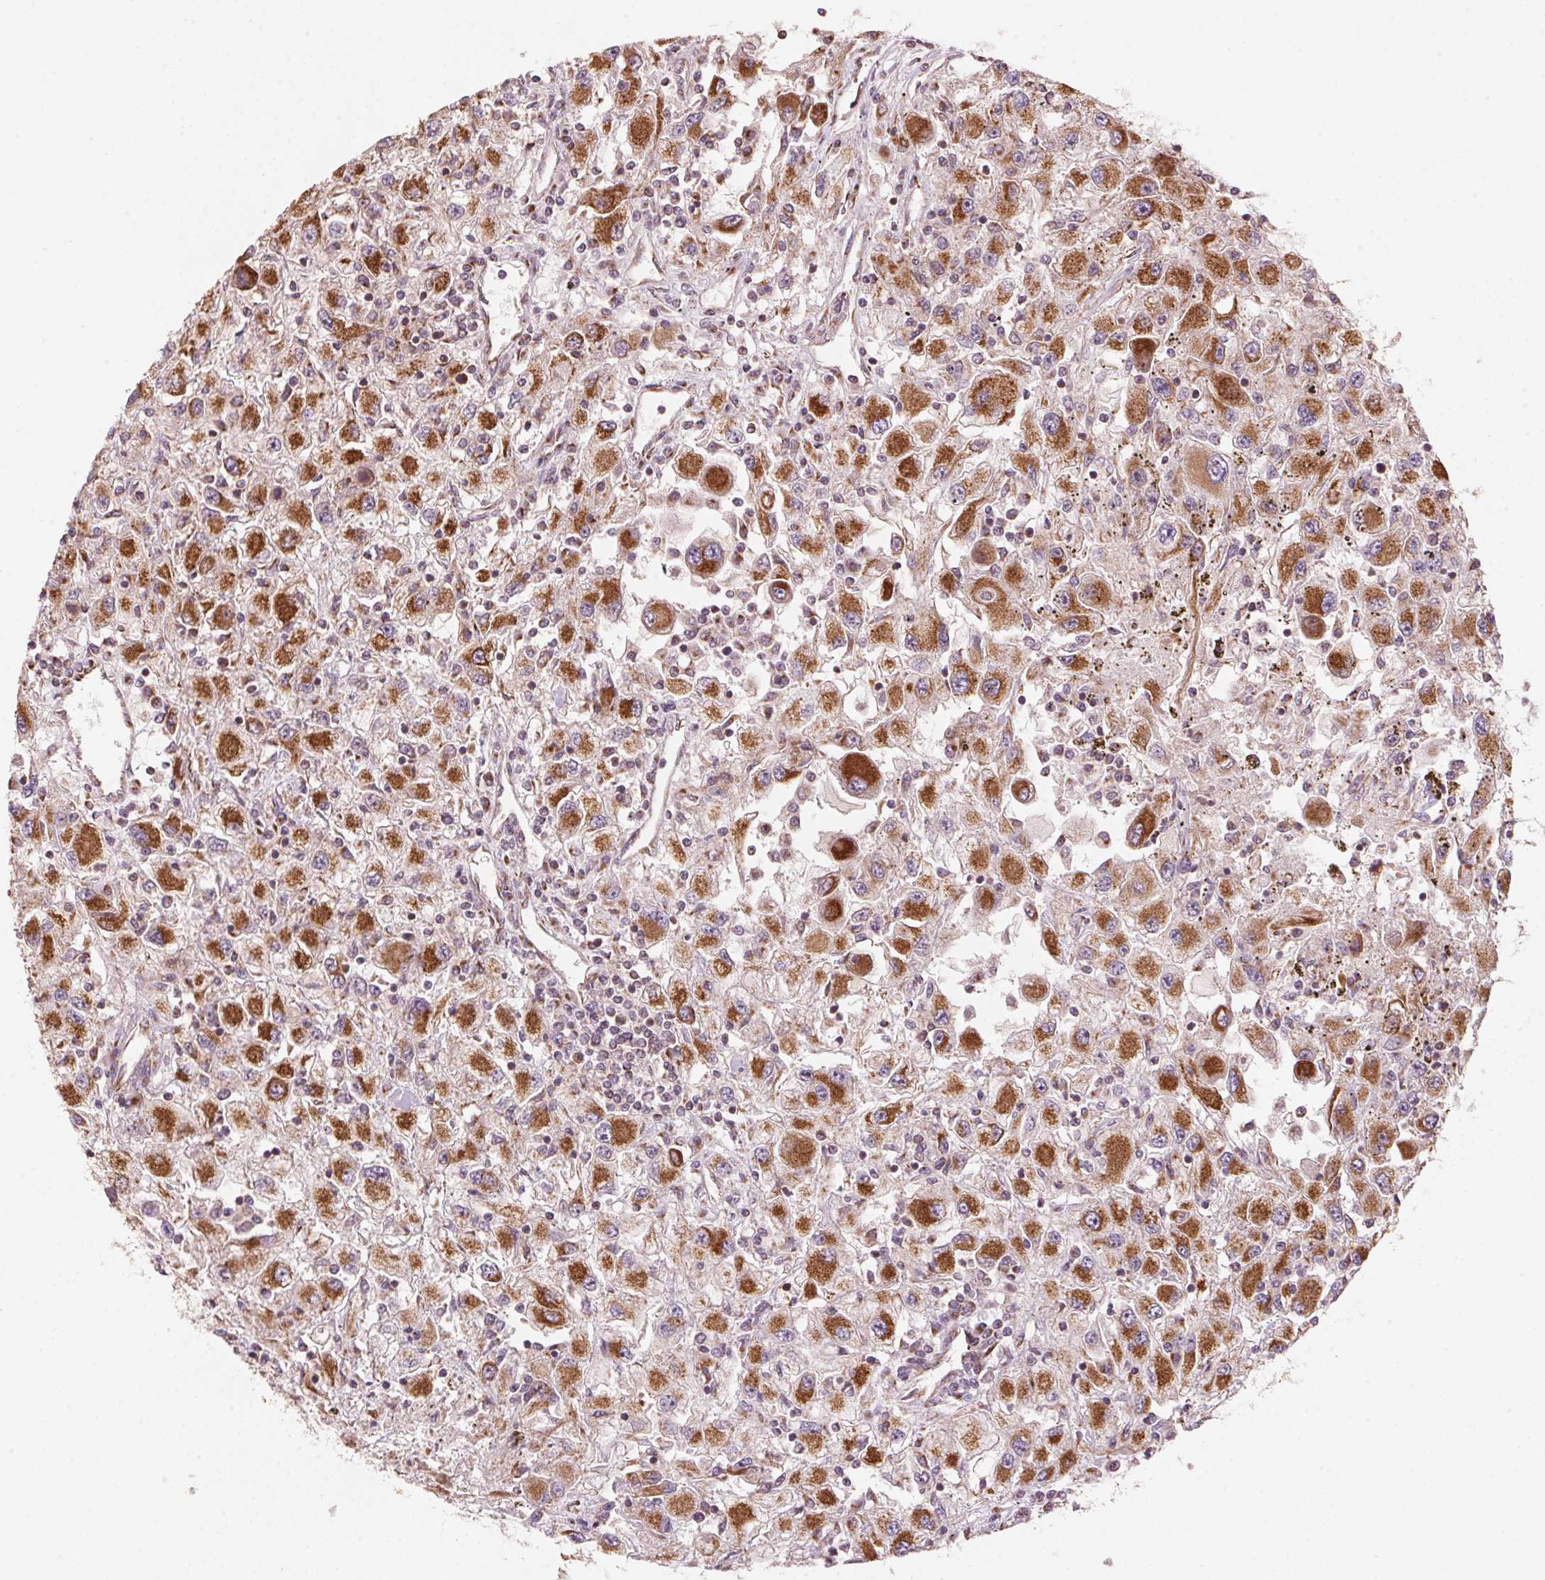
{"staining": {"intensity": "strong", "quantity": ">75%", "location": "cytoplasmic/membranous"}, "tissue": "renal cancer", "cell_type": "Tumor cells", "image_type": "cancer", "snomed": [{"axis": "morphology", "description": "Adenocarcinoma, NOS"}, {"axis": "topography", "description": "Kidney"}], "caption": "This micrograph demonstrates renal cancer stained with immunohistochemistry (IHC) to label a protein in brown. The cytoplasmic/membranous of tumor cells show strong positivity for the protein. Nuclei are counter-stained blue.", "gene": "TOMM70", "patient": {"sex": "female", "age": 67}}